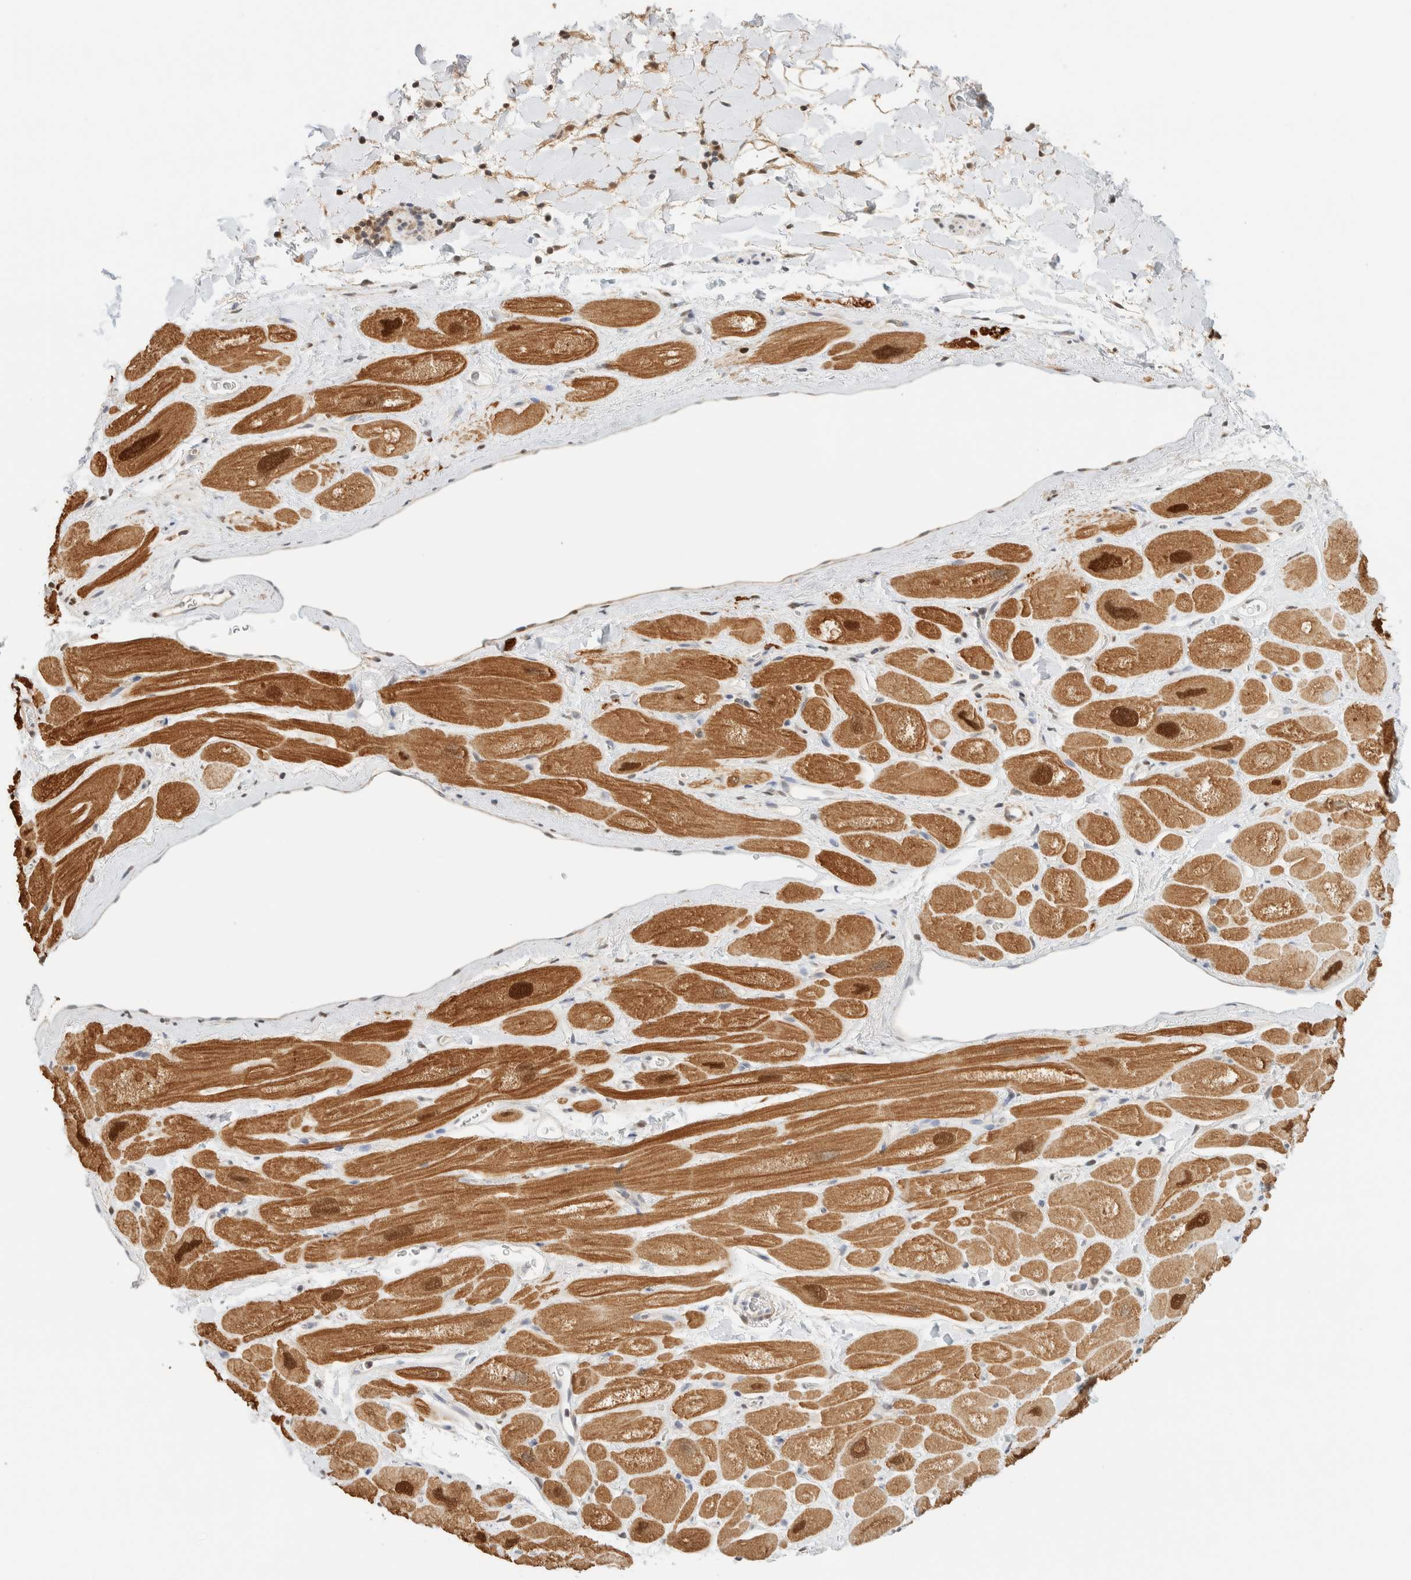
{"staining": {"intensity": "strong", "quantity": ">75%", "location": "cytoplasmic/membranous,nuclear"}, "tissue": "heart muscle", "cell_type": "Cardiomyocytes", "image_type": "normal", "snomed": [{"axis": "morphology", "description": "Normal tissue, NOS"}, {"axis": "topography", "description": "Heart"}], "caption": "Benign heart muscle was stained to show a protein in brown. There is high levels of strong cytoplasmic/membranous,nuclear staining in approximately >75% of cardiomyocytes. Nuclei are stained in blue.", "gene": "ZBTB37", "patient": {"sex": "male", "age": 49}}